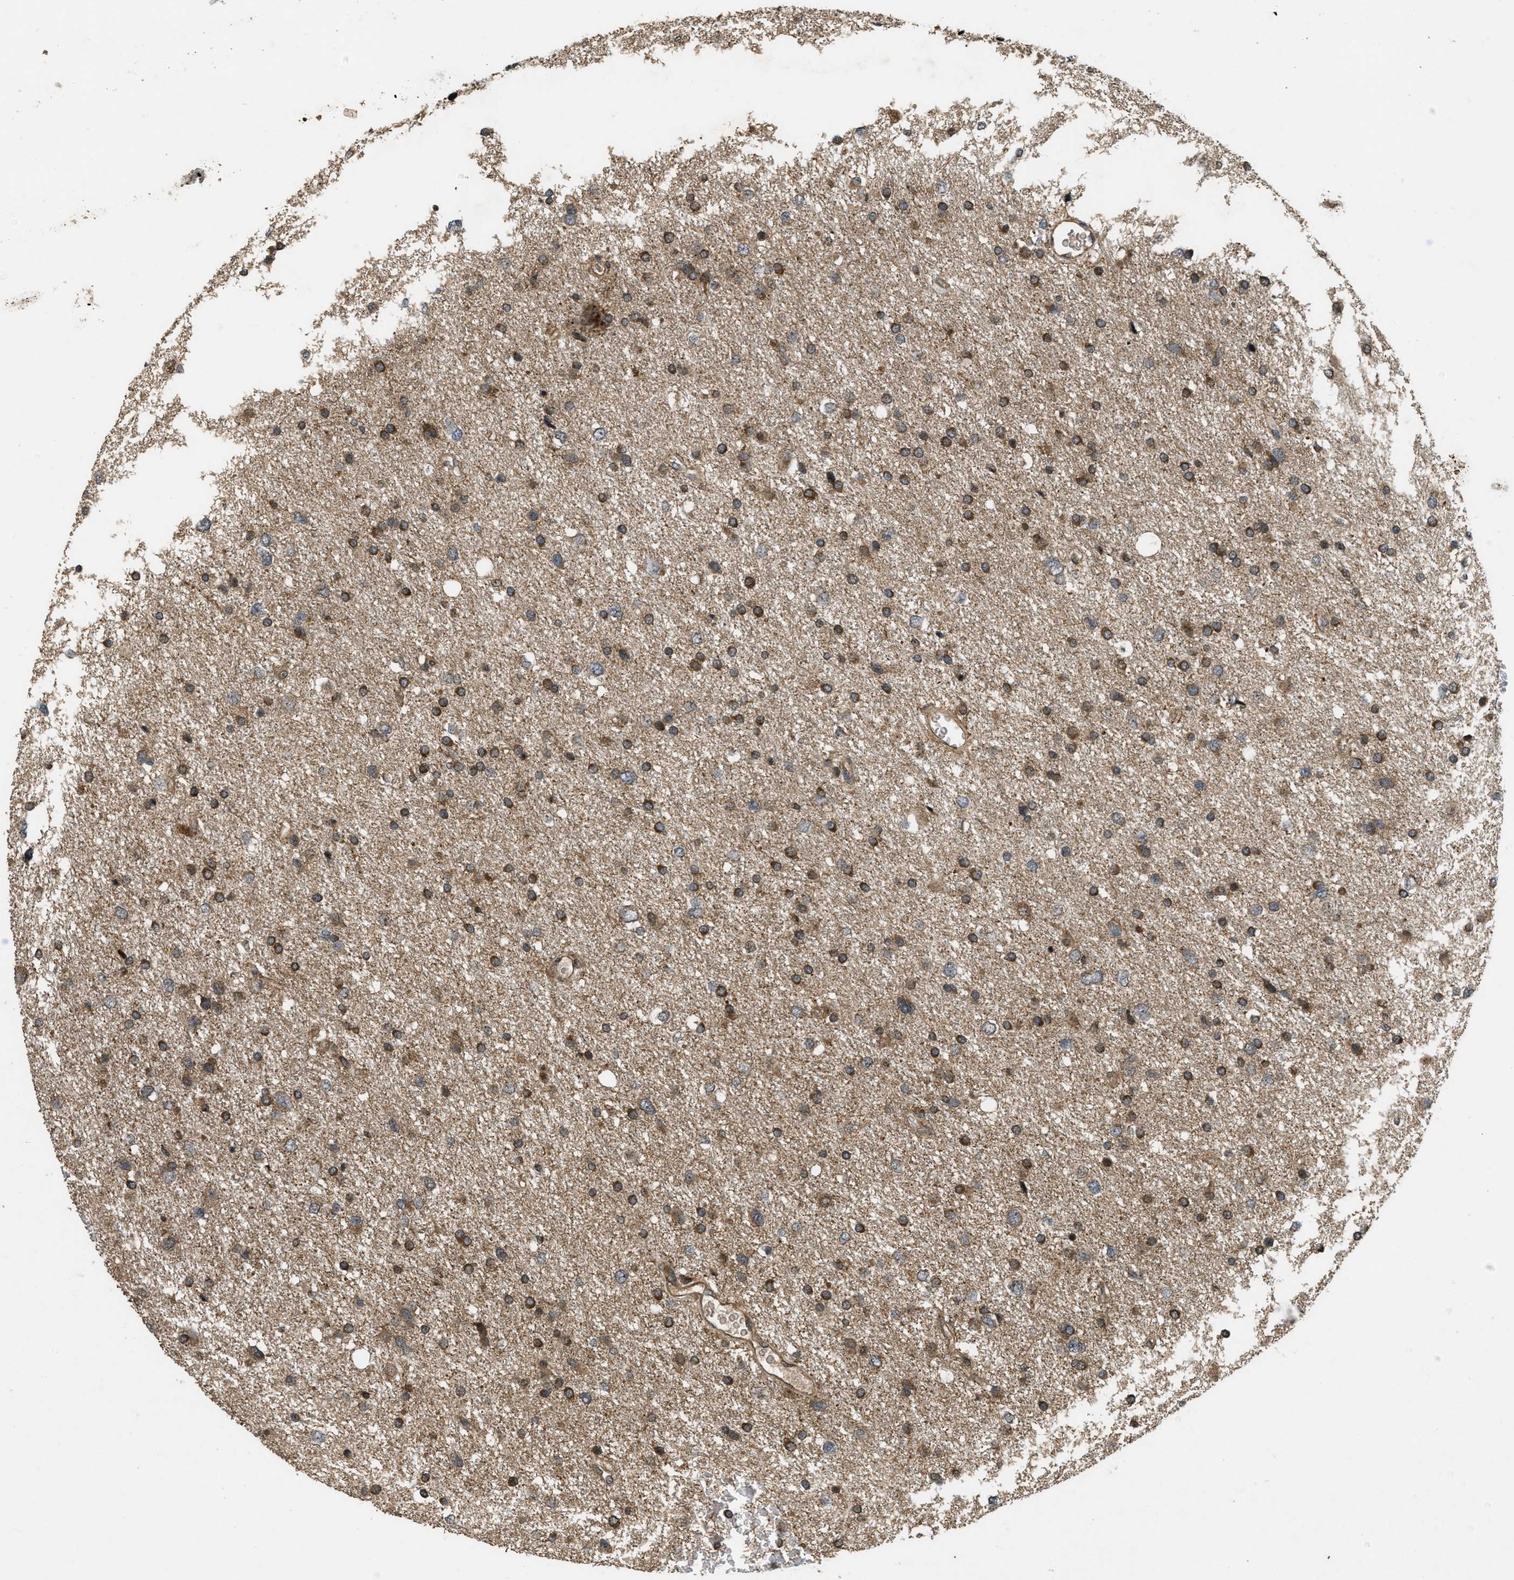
{"staining": {"intensity": "moderate", "quantity": ">75%", "location": "cytoplasmic/membranous"}, "tissue": "glioma", "cell_type": "Tumor cells", "image_type": "cancer", "snomed": [{"axis": "morphology", "description": "Glioma, malignant, Low grade"}, {"axis": "topography", "description": "Brain"}], "caption": "Human malignant glioma (low-grade) stained with a brown dye reveals moderate cytoplasmic/membranous positive expression in about >75% of tumor cells.", "gene": "SPTLC1", "patient": {"sex": "female", "age": 37}}